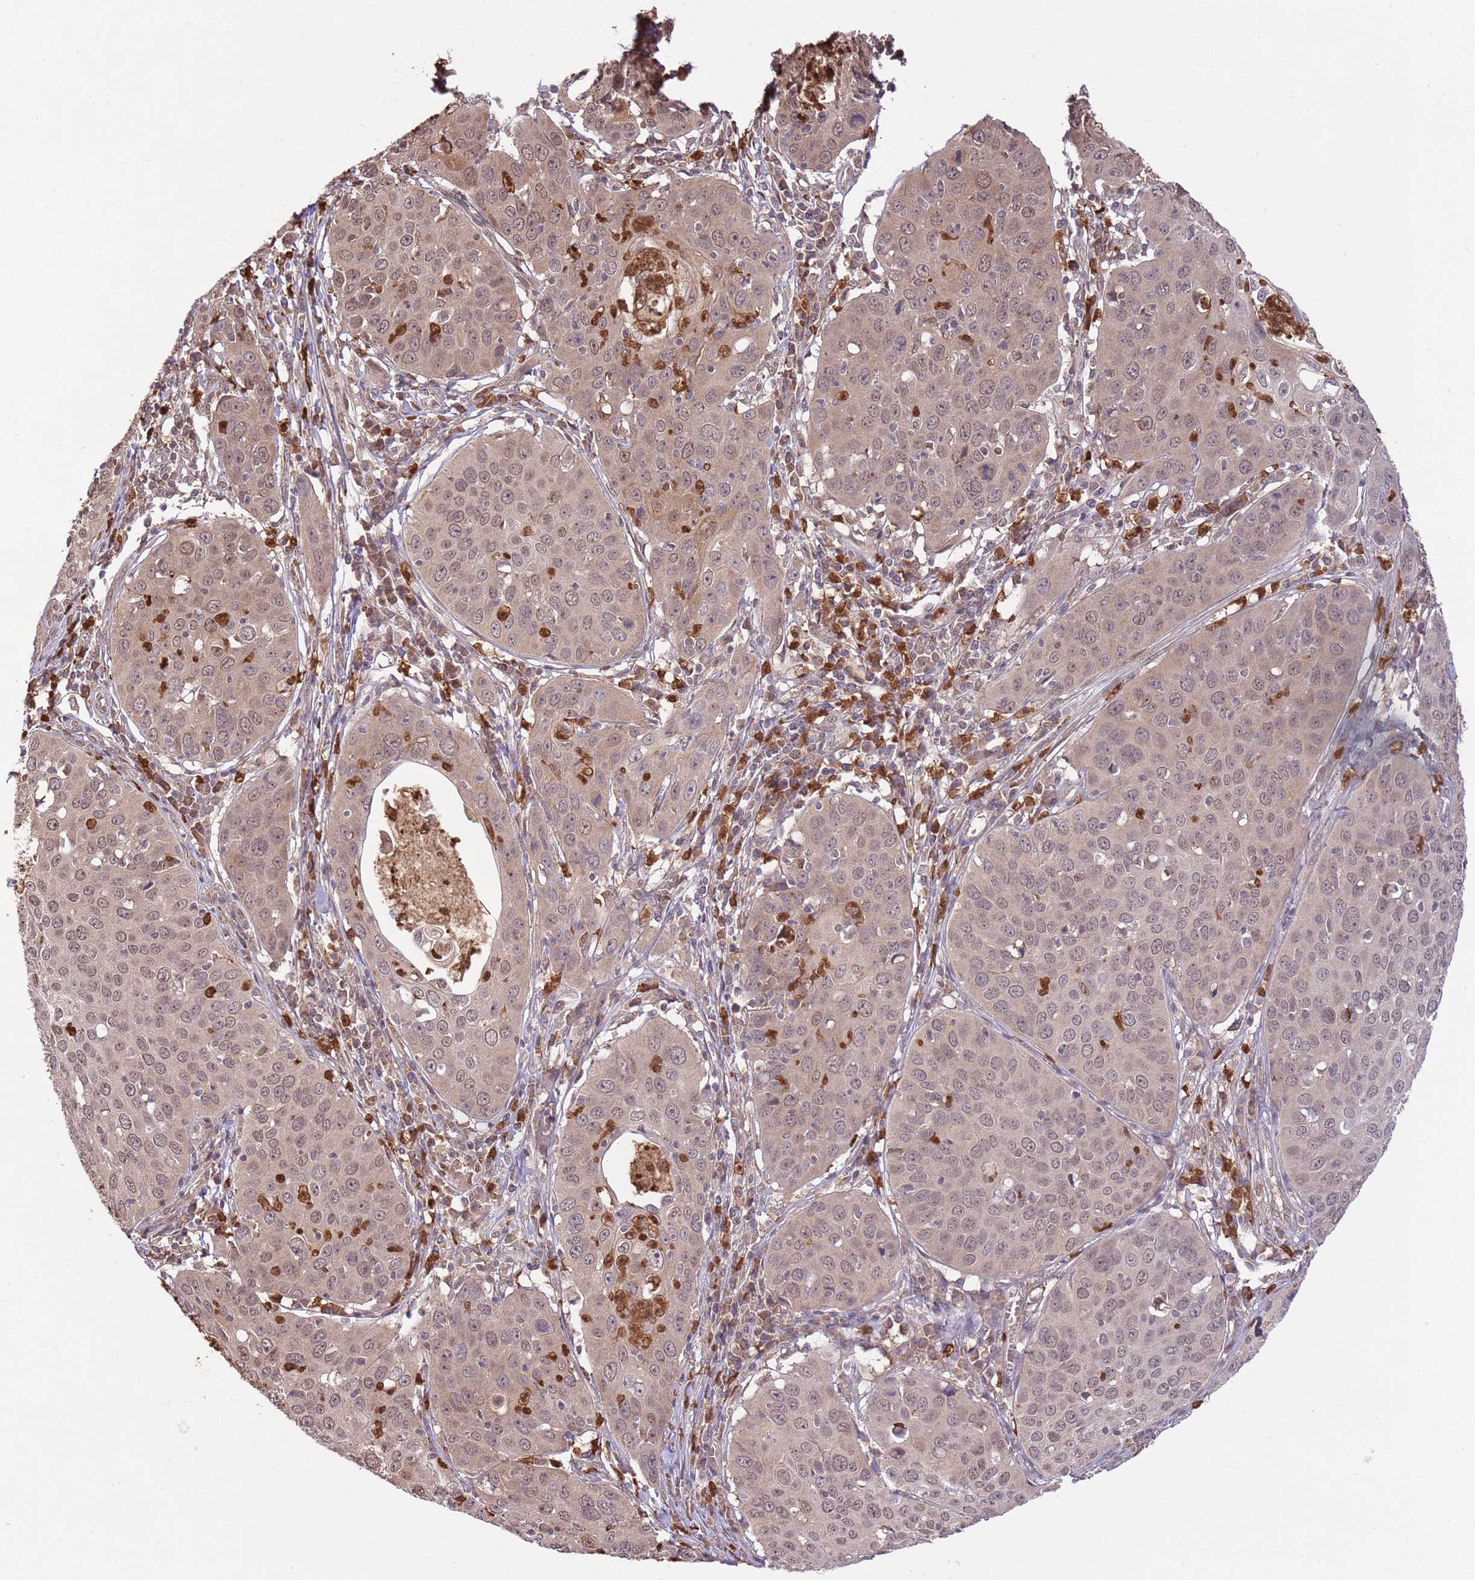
{"staining": {"intensity": "moderate", "quantity": "25%-75%", "location": "cytoplasmic/membranous,nuclear"}, "tissue": "cervical cancer", "cell_type": "Tumor cells", "image_type": "cancer", "snomed": [{"axis": "morphology", "description": "Squamous cell carcinoma, NOS"}, {"axis": "topography", "description": "Cervix"}], "caption": "The immunohistochemical stain labels moderate cytoplasmic/membranous and nuclear expression in tumor cells of squamous cell carcinoma (cervical) tissue.", "gene": "AMIGO1", "patient": {"sex": "female", "age": 36}}